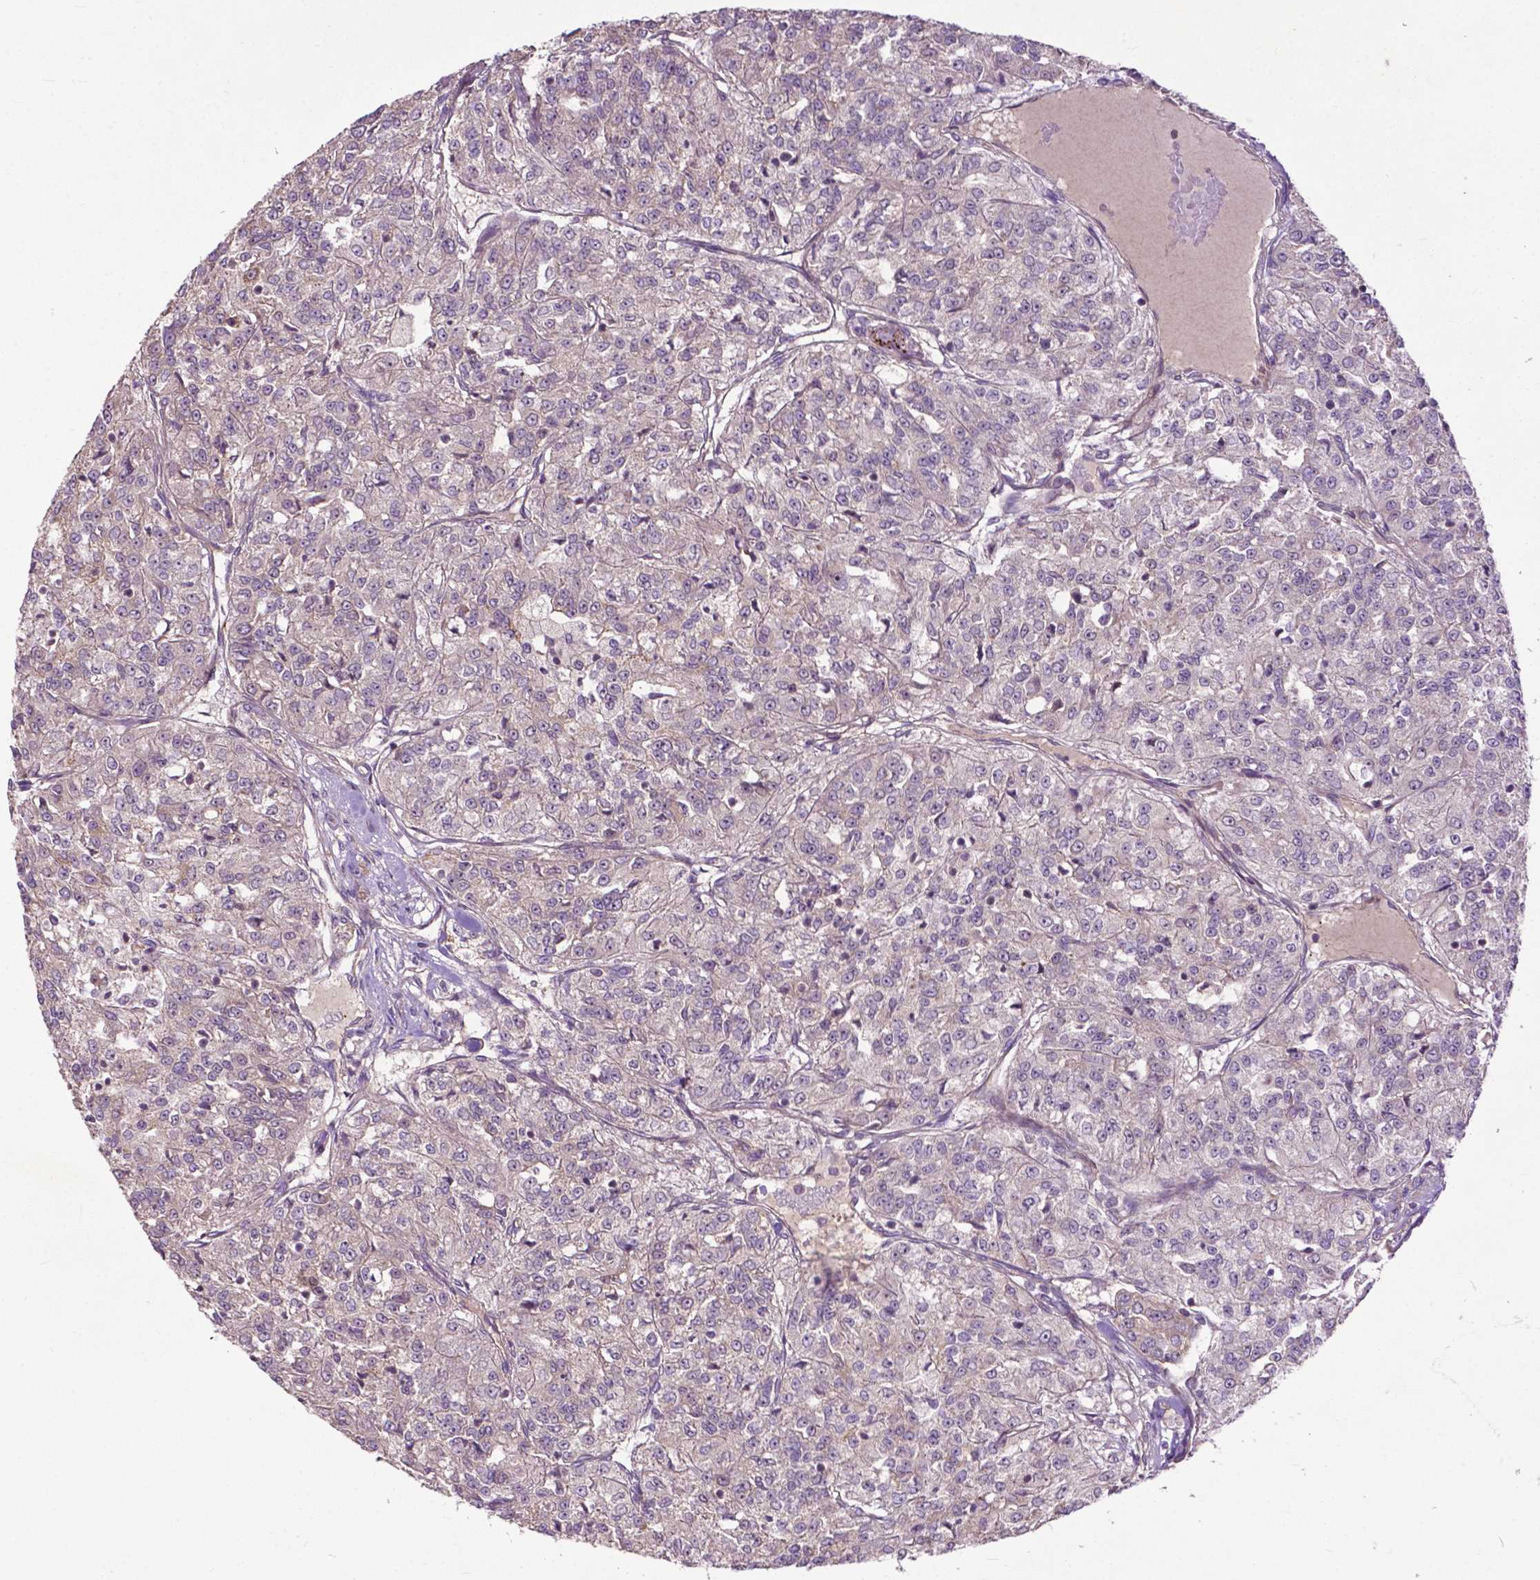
{"staining": {"intensity": "negative", "quantity": "none", "location": "none"}, "tissue": "renal cancer", "cell_type": "Tumor cells", "image_type": "cancer", "snomed": [{"axis": "morphology", "description": "Adenocarcinoma, NOS"}, {"axis": "topography", "description": "Kidney"}], "caption": "This histopathology image is of renal adenocarcinoma stained with immunohistochemistry (IHC) to label a protein in brown with the nuclei are counter-stained blue. There is no expression in tumor cells.", "gene": "PARP3", "patient": {"sex": "female", "age": 63}}